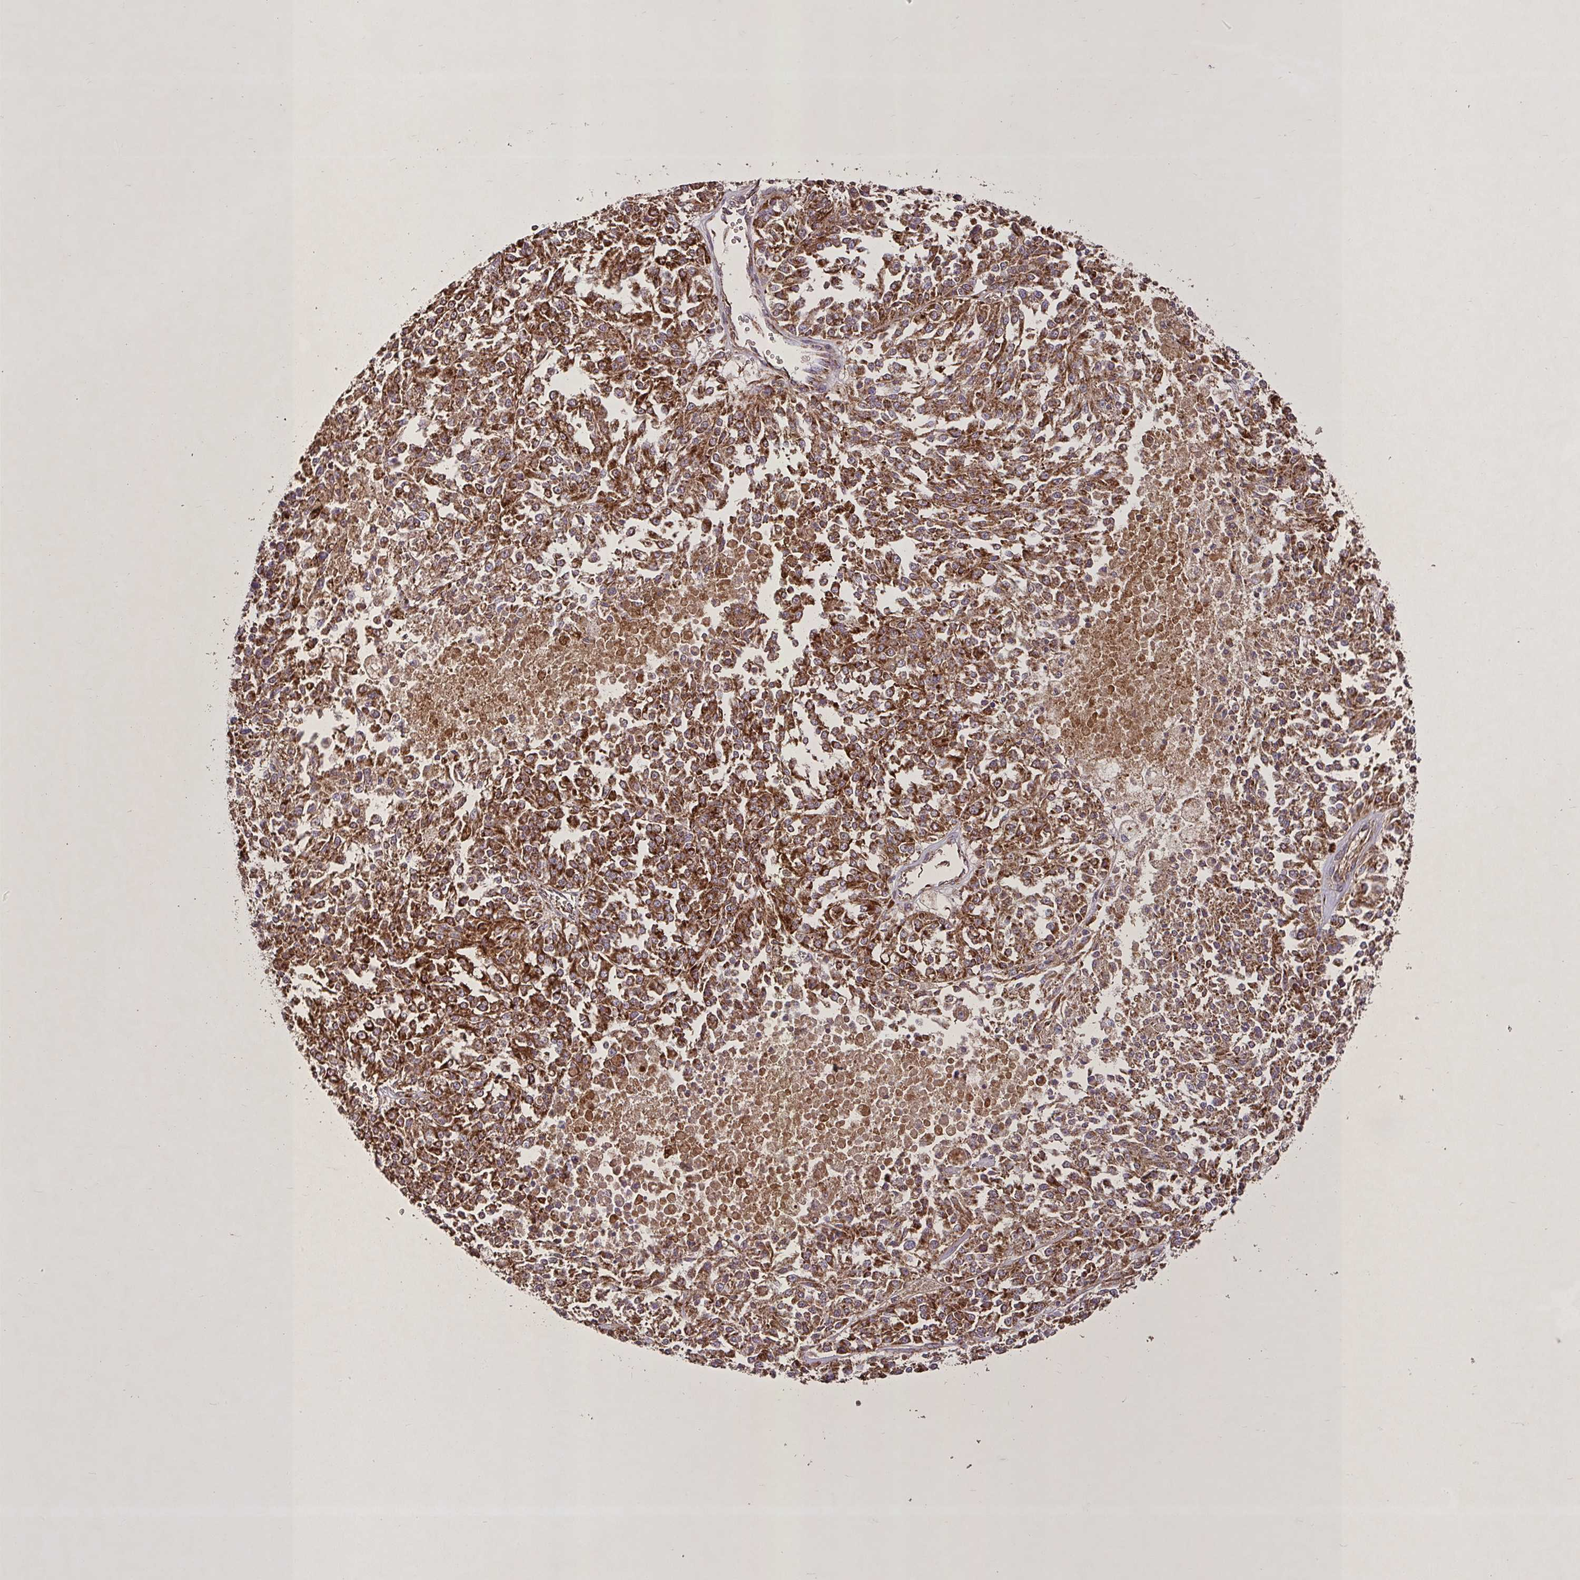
{"staining": {"intensity": "strong", "quantity": ">75%", "location": "cytoplasmic/membranous"}, "tissue": "melanoma", "cell_type": "Tumor cells", "image_type": "cancer", "snomed": [{"axis": "morphology", "description": "Malignant melanoma, NOS"}, {"axis": "topography", "description": "Skin"}], "caption": "Immunohistochemical staining of malignant melanoma reveals high levels of strong cytoplasmic/membranous protein expression in about >75% of tumor cells.", "gene": "AGK", "patient": {"sex": "female", "age": 64}}